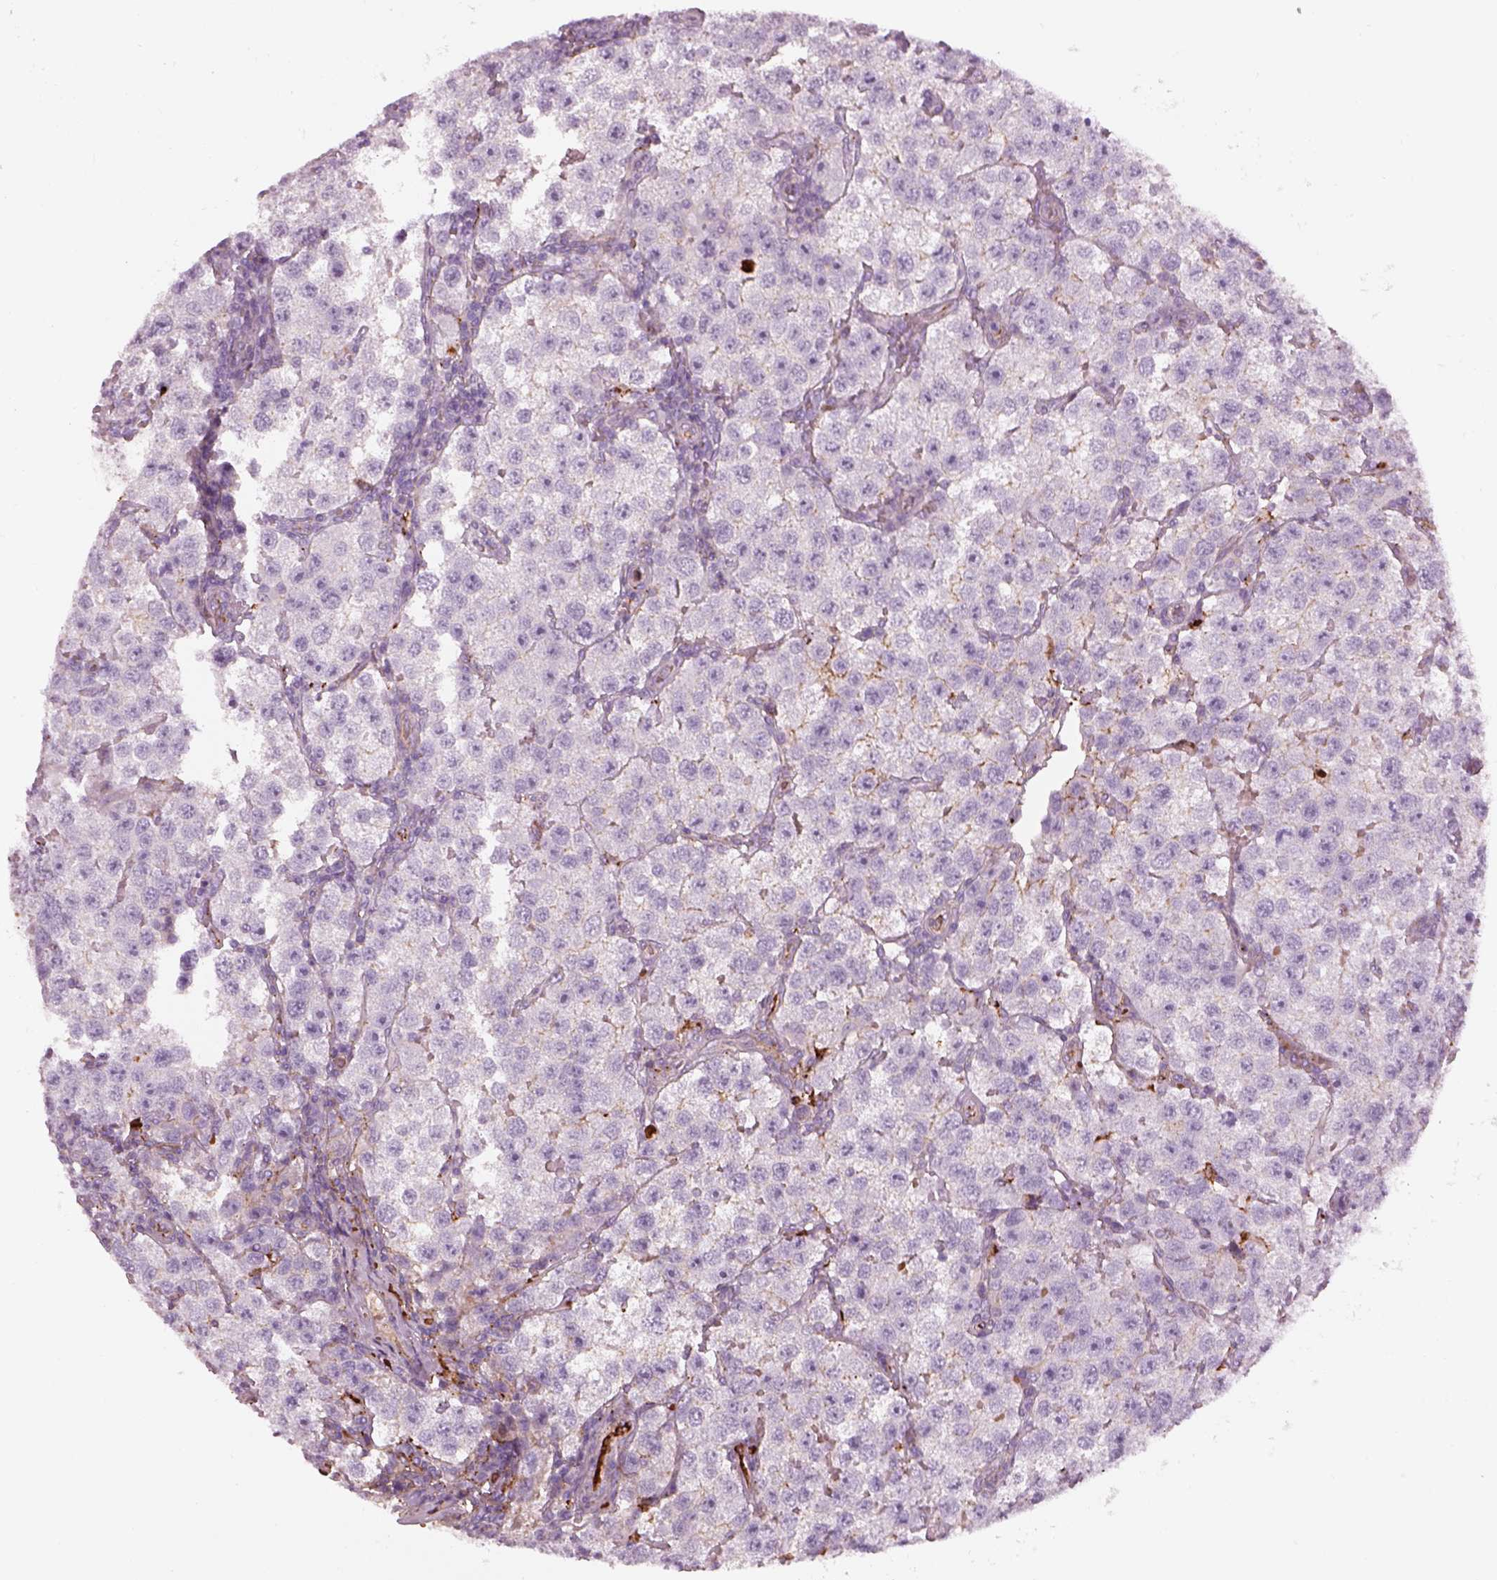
{"staining": {"intensity": "negative", "quantity": "none", "location": "none"}, "tissue": "testis cancer", "cell_type": "Tumor cells", "image_type": "cancer", "snomed": [{"axis": "morphology", "description": "Seminoma, NOS"}, {"axis": "topography", "description": "Testis"}], "caption": "Immunohistochemistry (IHC) image of neoplastic tissue: human testis cancer (seminoma) stained with DAB (3,3'-diaminobenzidine) exhibits no significant protein expression in tumor cells.", "gene": "PABPC1L2B", "patient": {"sex": "male", "age": 37}}